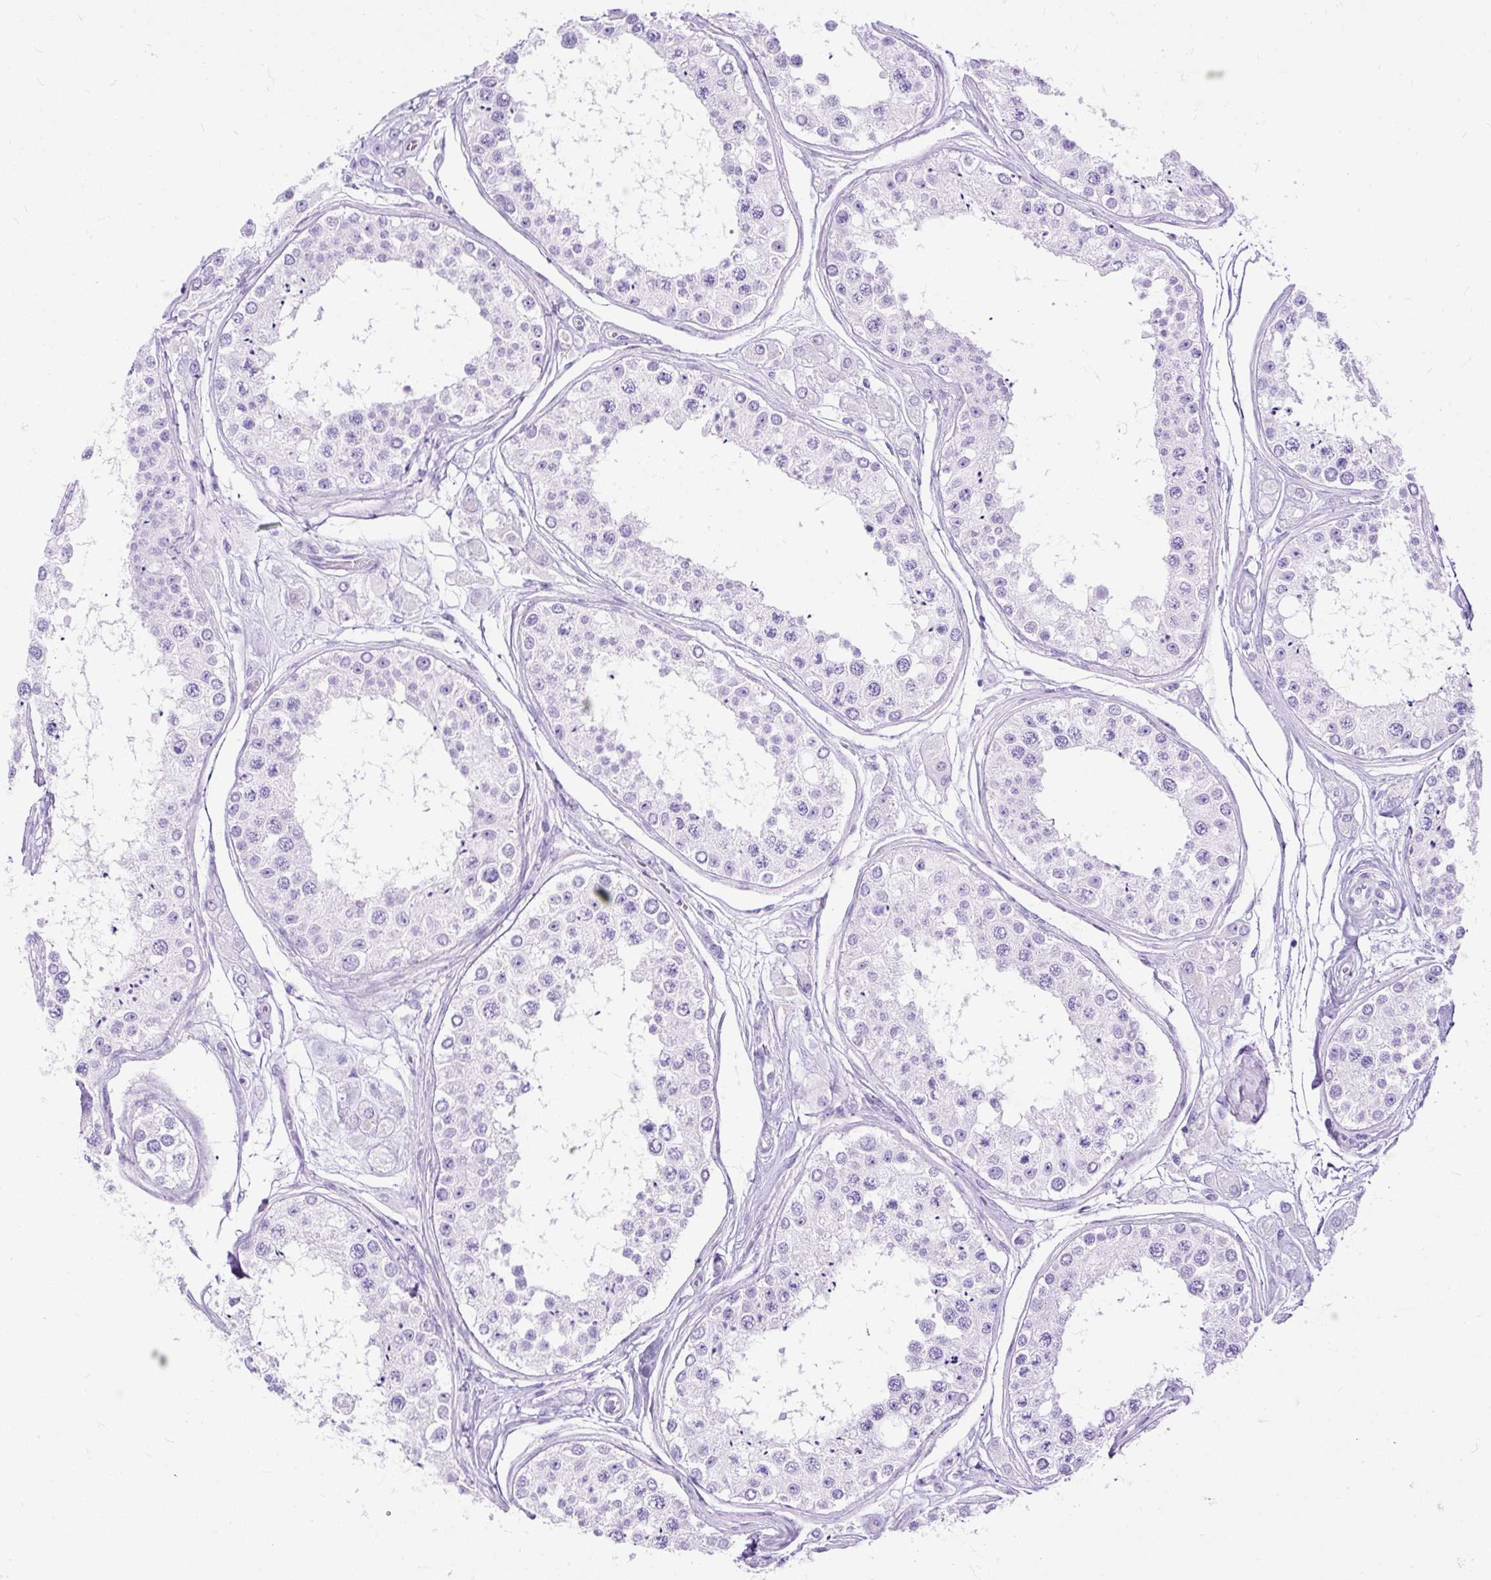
{"staining": {"intensity": "negative", "quantity": "none", "location": "none"}, "tissue": "testis", "cell_type": "Cells in seminiferous ducts", "image_type": "normal", "snomed": [{"axis": "morphology", "description": "Normal tissue, NOS"}, {"axis": "topography", "description": "Testis"}], "caption": "IHC image of normal human testis stained for a protein (brown), which shows no expression in cells in seminiferous ducts.", "gene": "HEY1", "patient": {"sex": "male", "age": 25}}